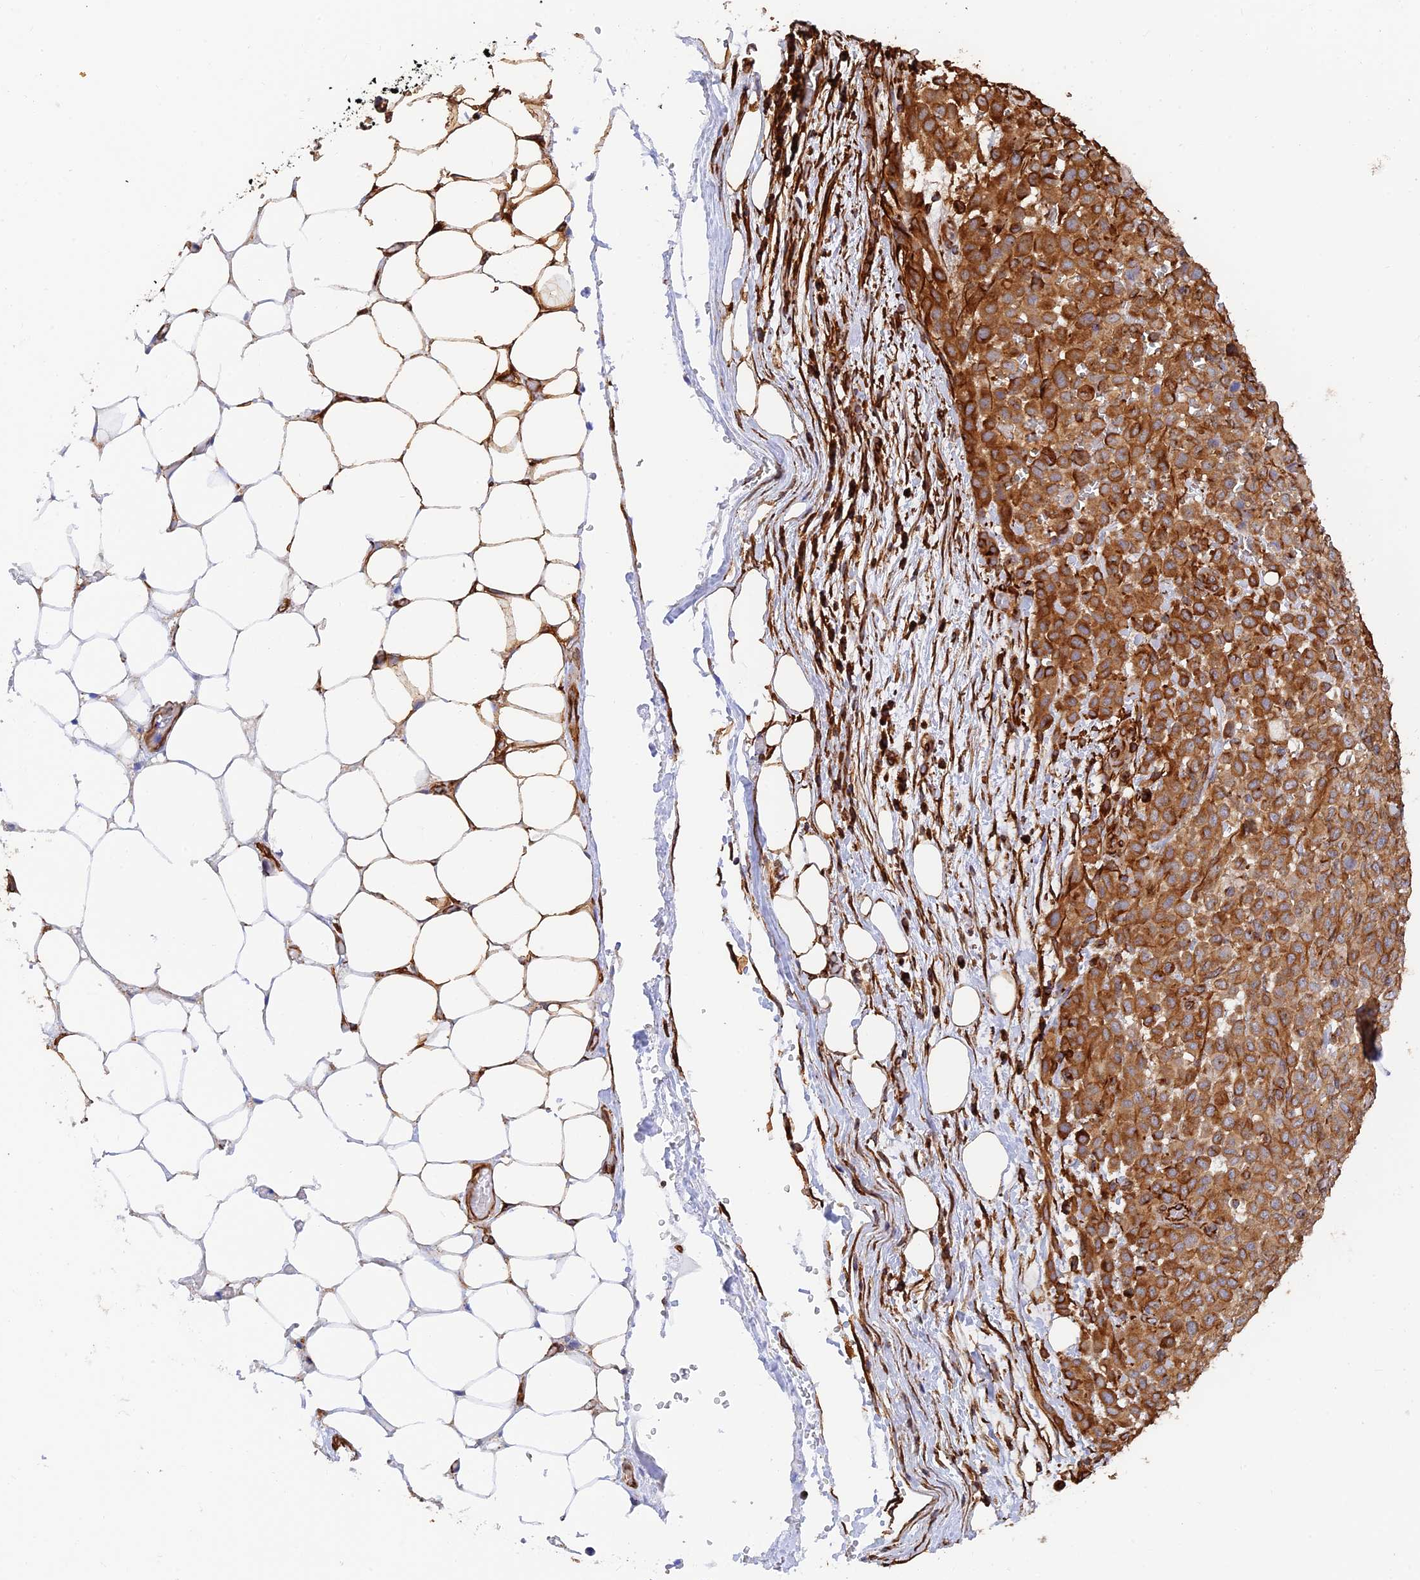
{"staining": {"intensity": "strong", "quantity": ">75%", "location": "cytoplasmic/membranous"}, "tissue": "melanoma", "cell_type": "Tumor cells", "image_type": "cancer", "snomed": [{"axis": "morphology", "description": "Malignant melanoma, Metastatic site"}, {"axis": "topography", "description": "Skin"}], "caption": "About >75% of tumor cells in human malignant melanoma (metastatic site) display strong cytoplasmic/membranous protein staining as visualized by brown immunohistochemical staining.", "gene": "WBP11", "patient": {"sex": "female", "age": 81}}